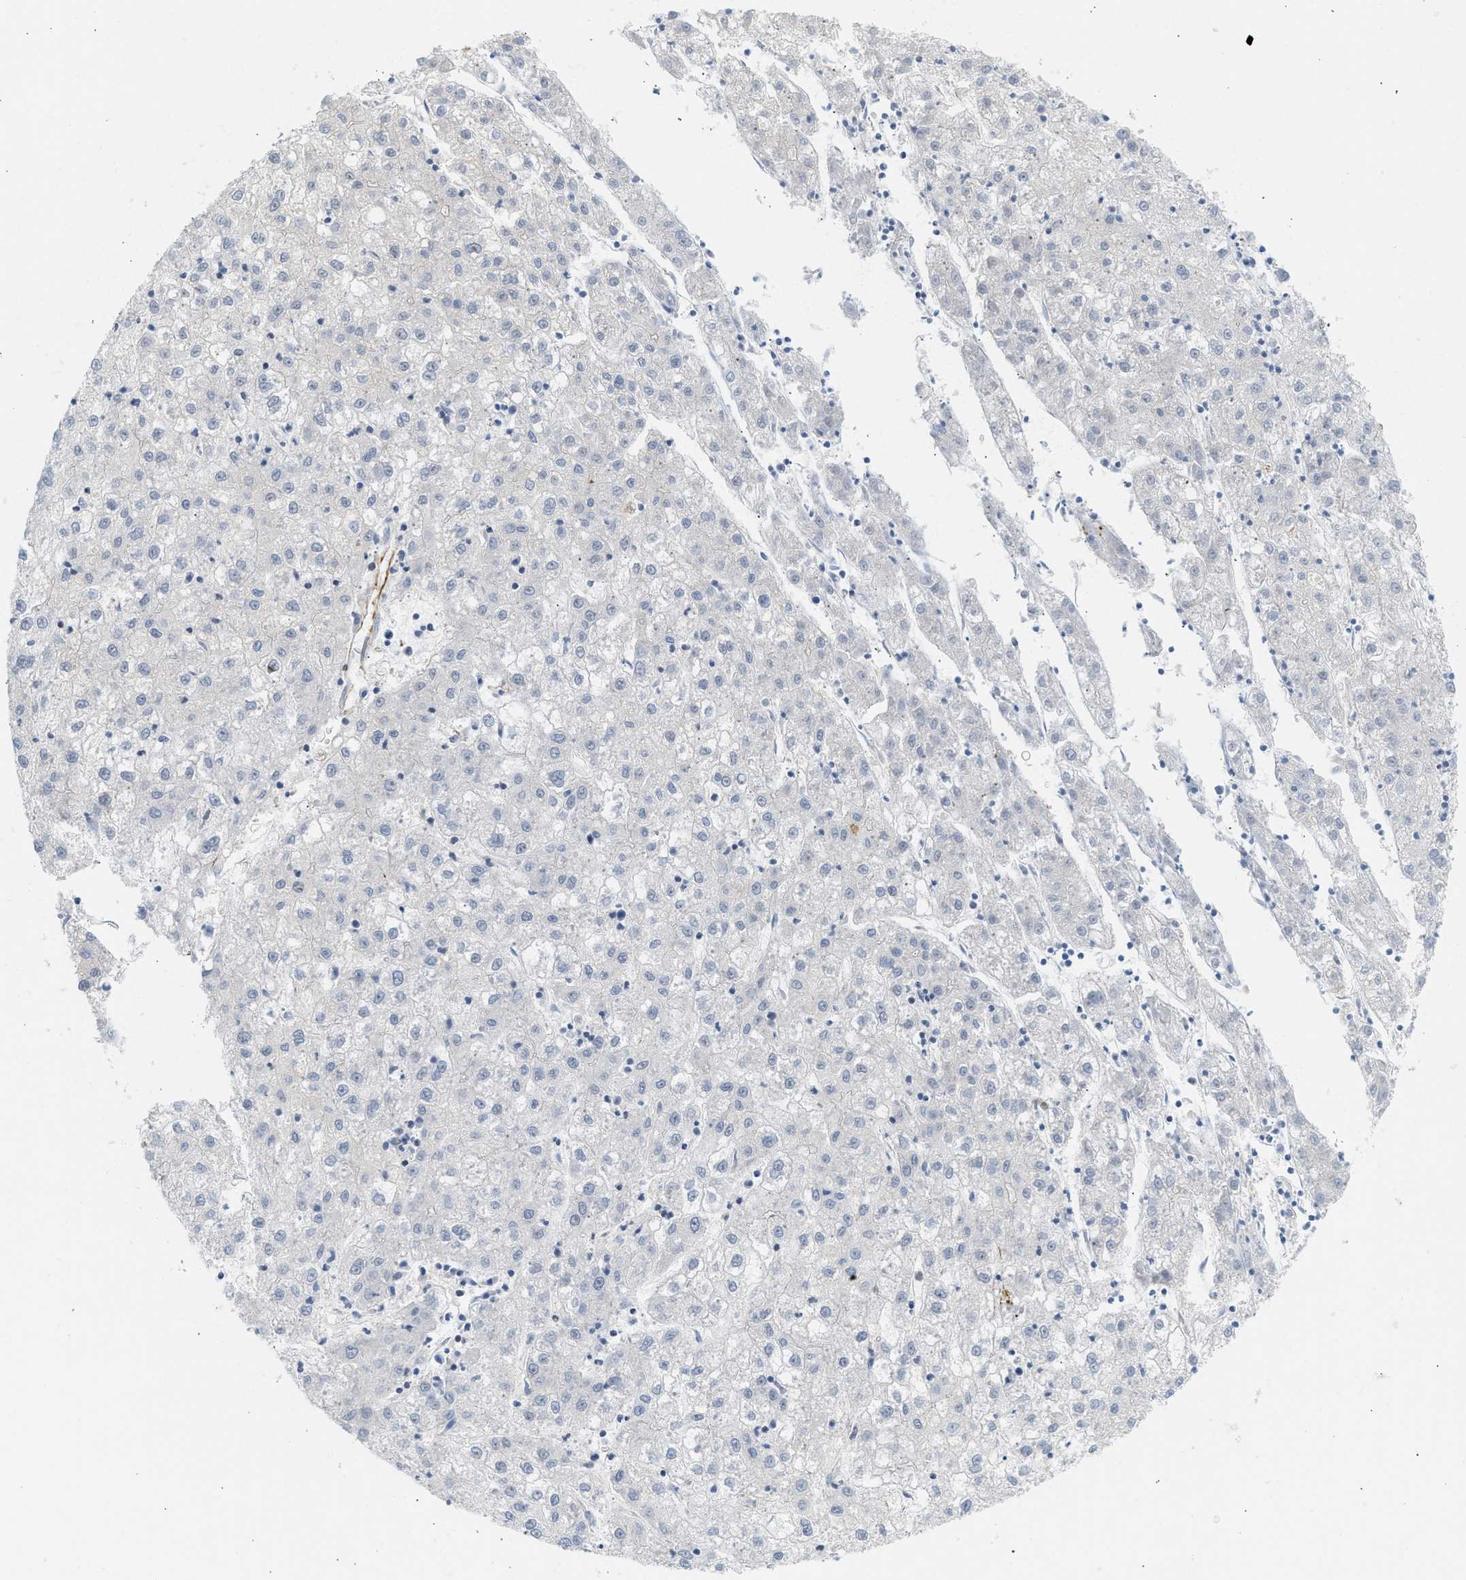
{"staining": {"intensity": "negative", "quantity": "none", "location": "none"}, "tissue": "liver cancer", "cell_type": "Tumor cells", "image_type": "cancer", "snomed": [{"axis": "morphology", "description": "Carcinoma, Hepatocellular, NOS"}, {"axis": "topography", "description": "Liver"}], "caption": "Histopathology image shows no significant protein positivity in tumor cells of liver cancer (hepatocellular carcinoma).", "gene": "STRN", "patient": {"sex": "male", "age": 72}}